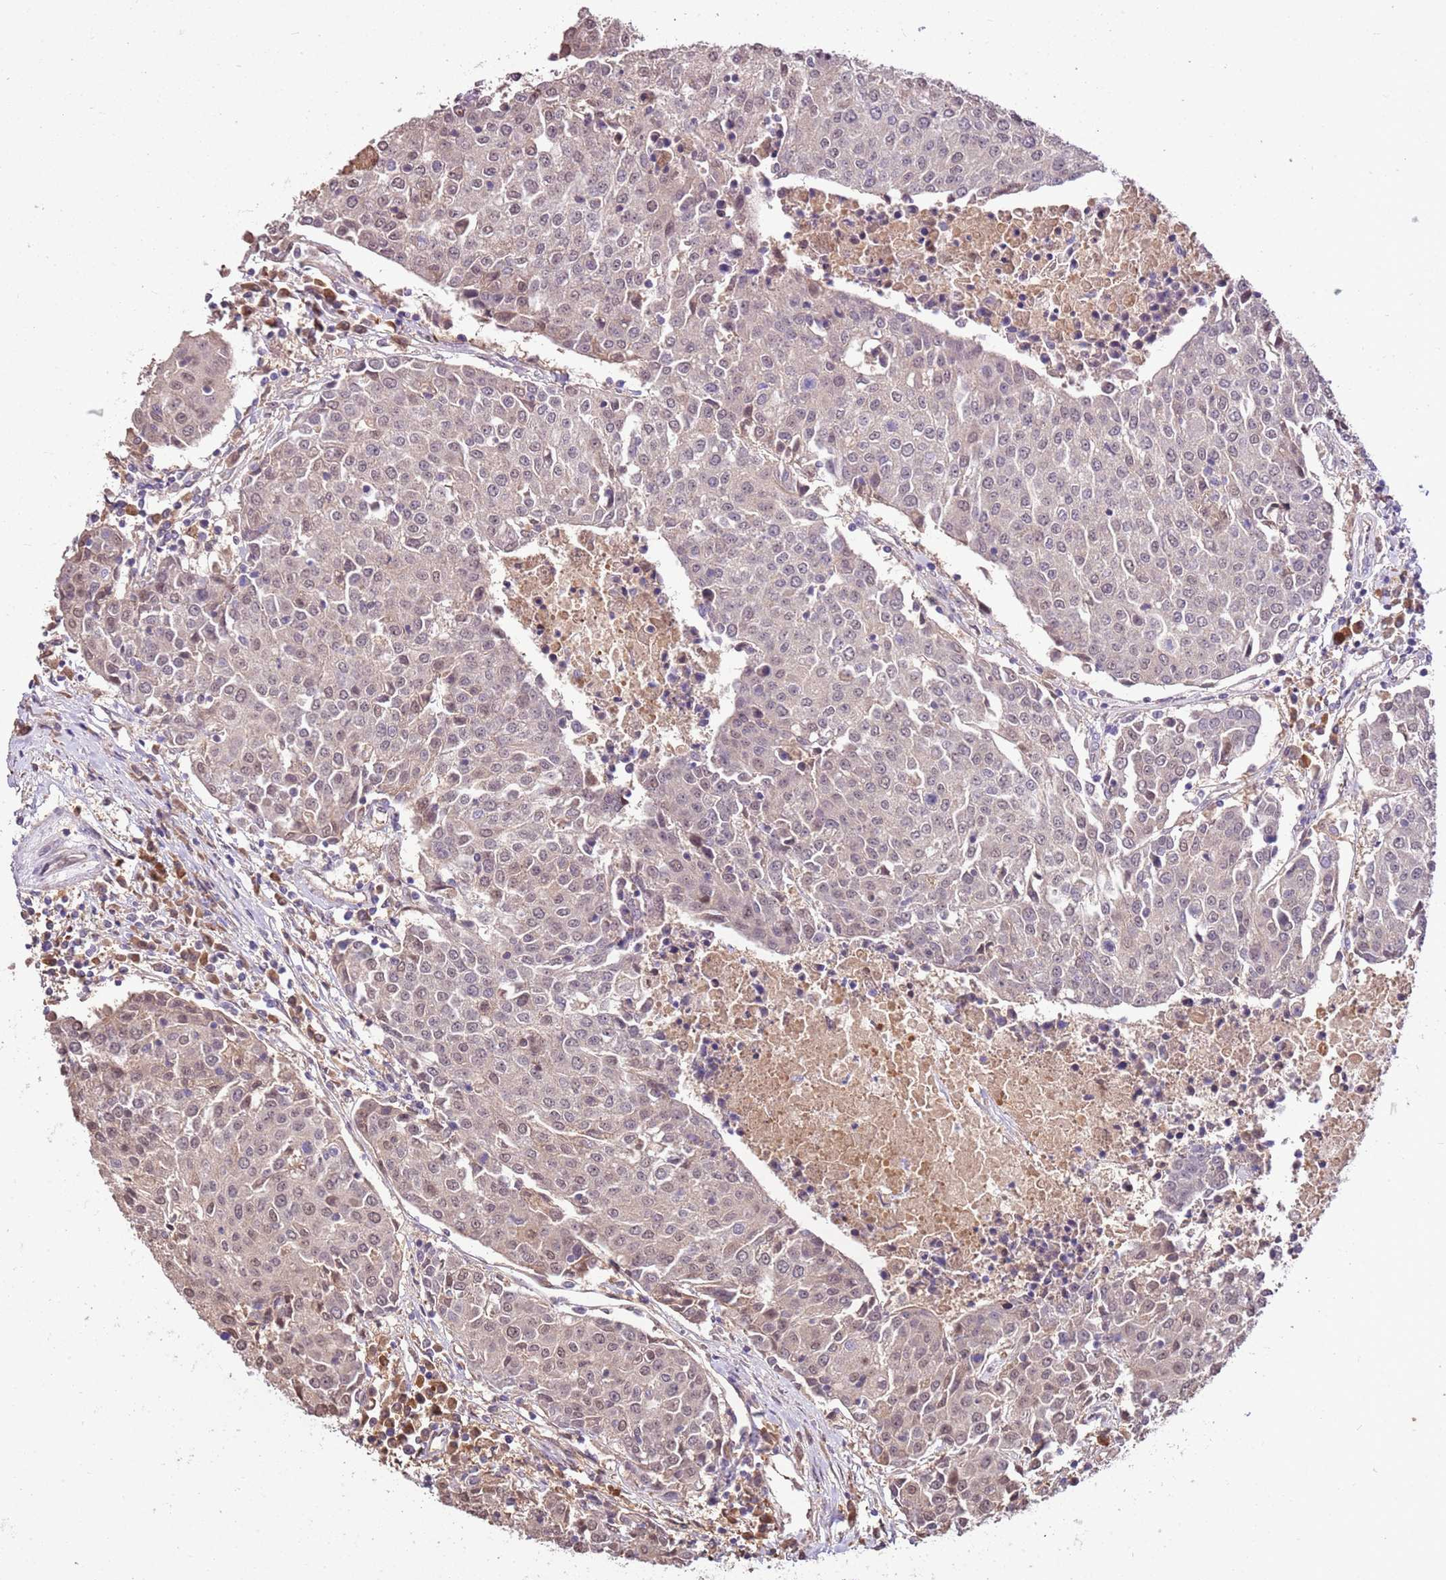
{"staining": {"intensity": "weak", "quantity": "<25%", "location": "nuclear"}, "tissue": "urothelial cancer", "cell_type": "Tumor cells", "image_type": "cancer", "snomed": [{"axis": "morphology", "description": "Urothelial carcinoma, High grade"}, {"axis": "topography", "description": "Urinary bladder"}], "caption": "Immunohistochemical staining of human high-grade urothelial carcinoma displays no significant staining in tumor cells.", "gene": "BBS5", "patient": {"sex": "female", "age": 85}}